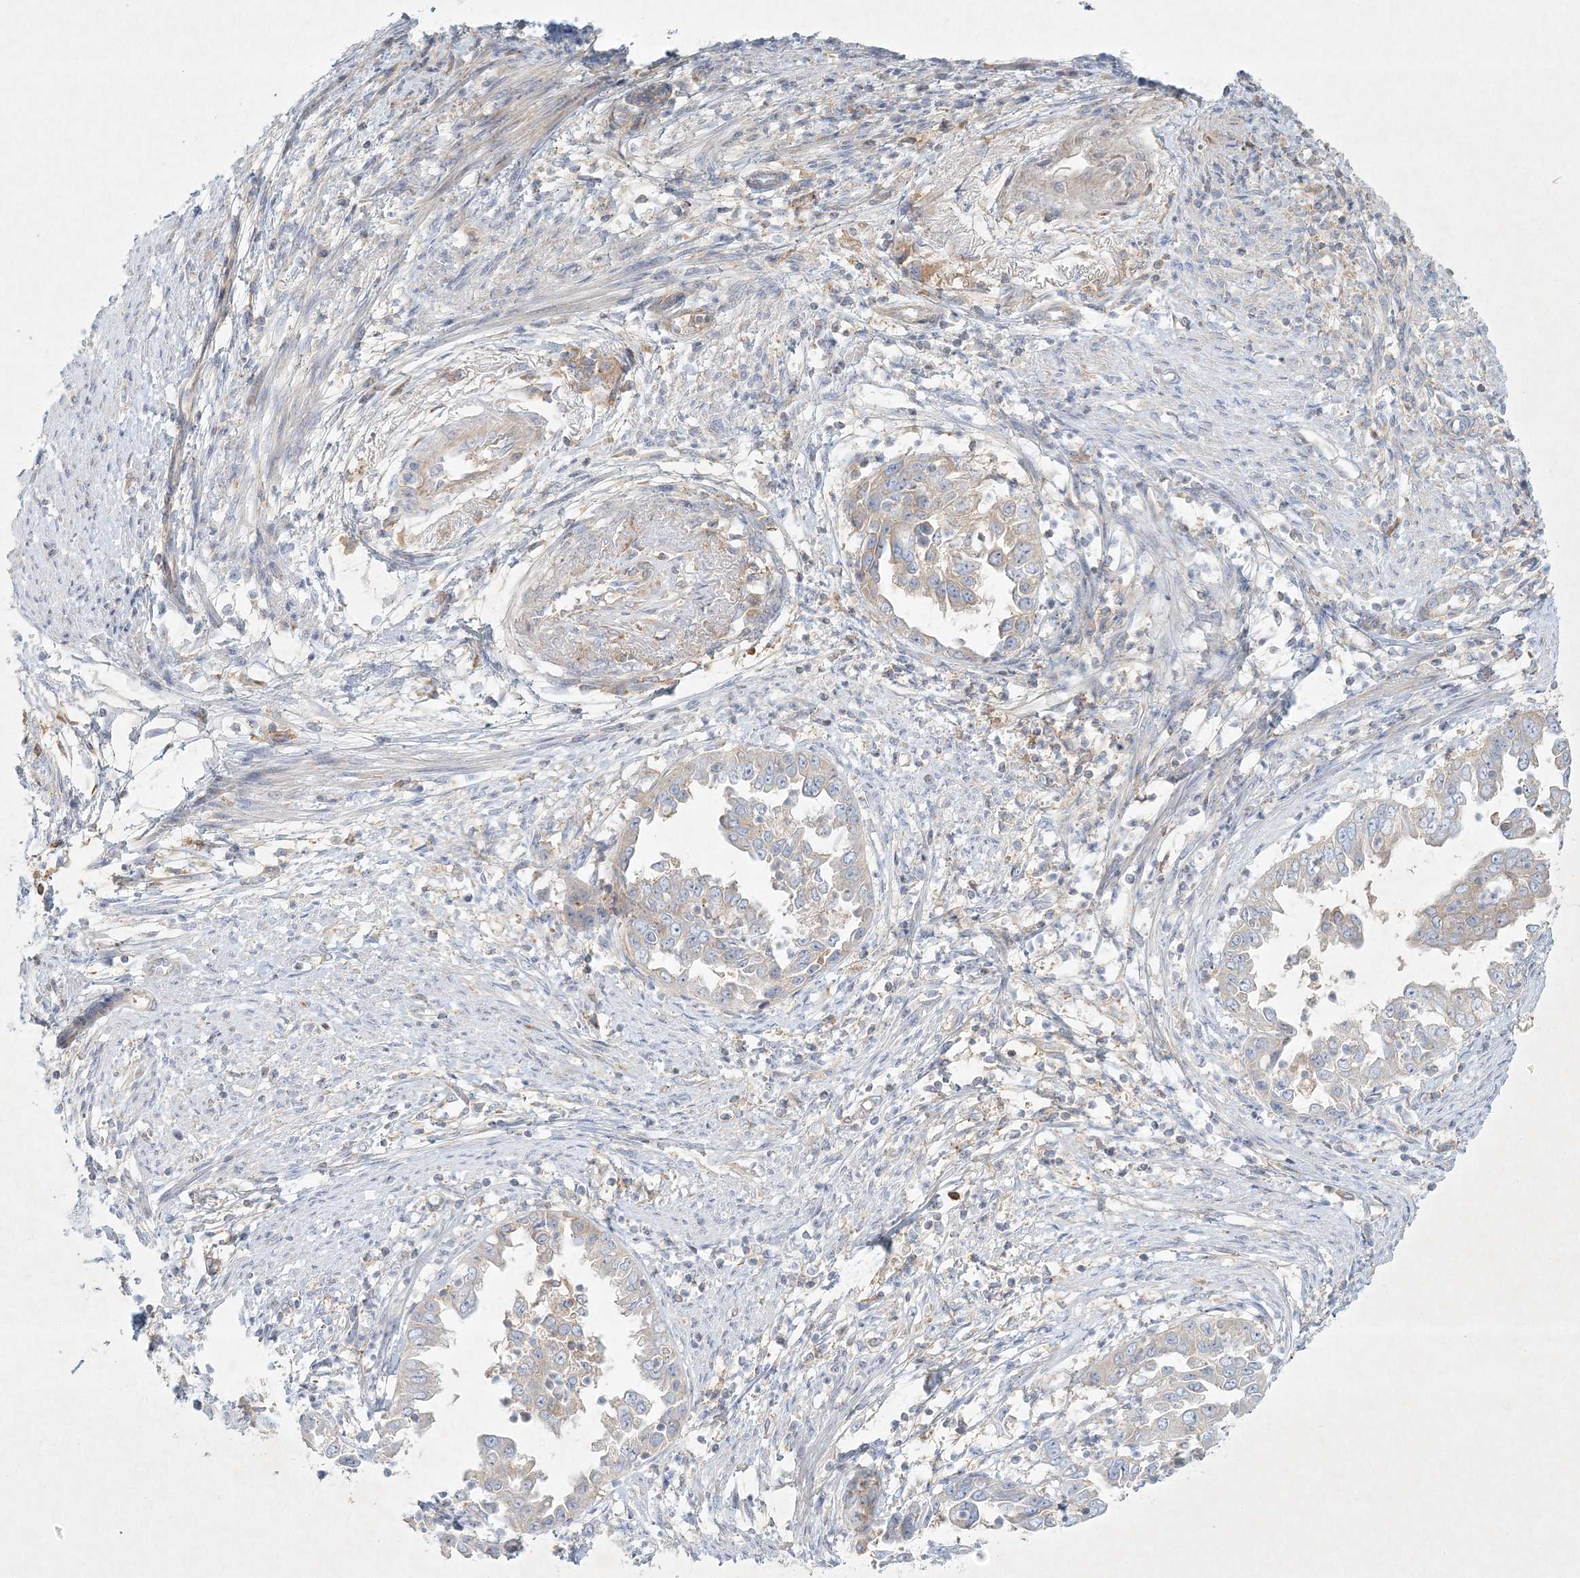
{"staining": {"intensity": "weak", "quantity": "<25%", "location": "cytoplasmic/membranous"}, "tissue": "endometrial cancer", "cell_type": "Tumor cells", "image_type": "cancer", "snomed": [{"axis": "morphology", "description": "Adenocarcinoma, NOS"}, {"axis": "topography", "description": "Endometrium"}], "caption": "Immunohistochemistry (IHC) of human endometrial adenocarcinoma displays no staining in tumor cells.", "gene": "STK11IP", "patient": {"sex": "female", "age": 85}}